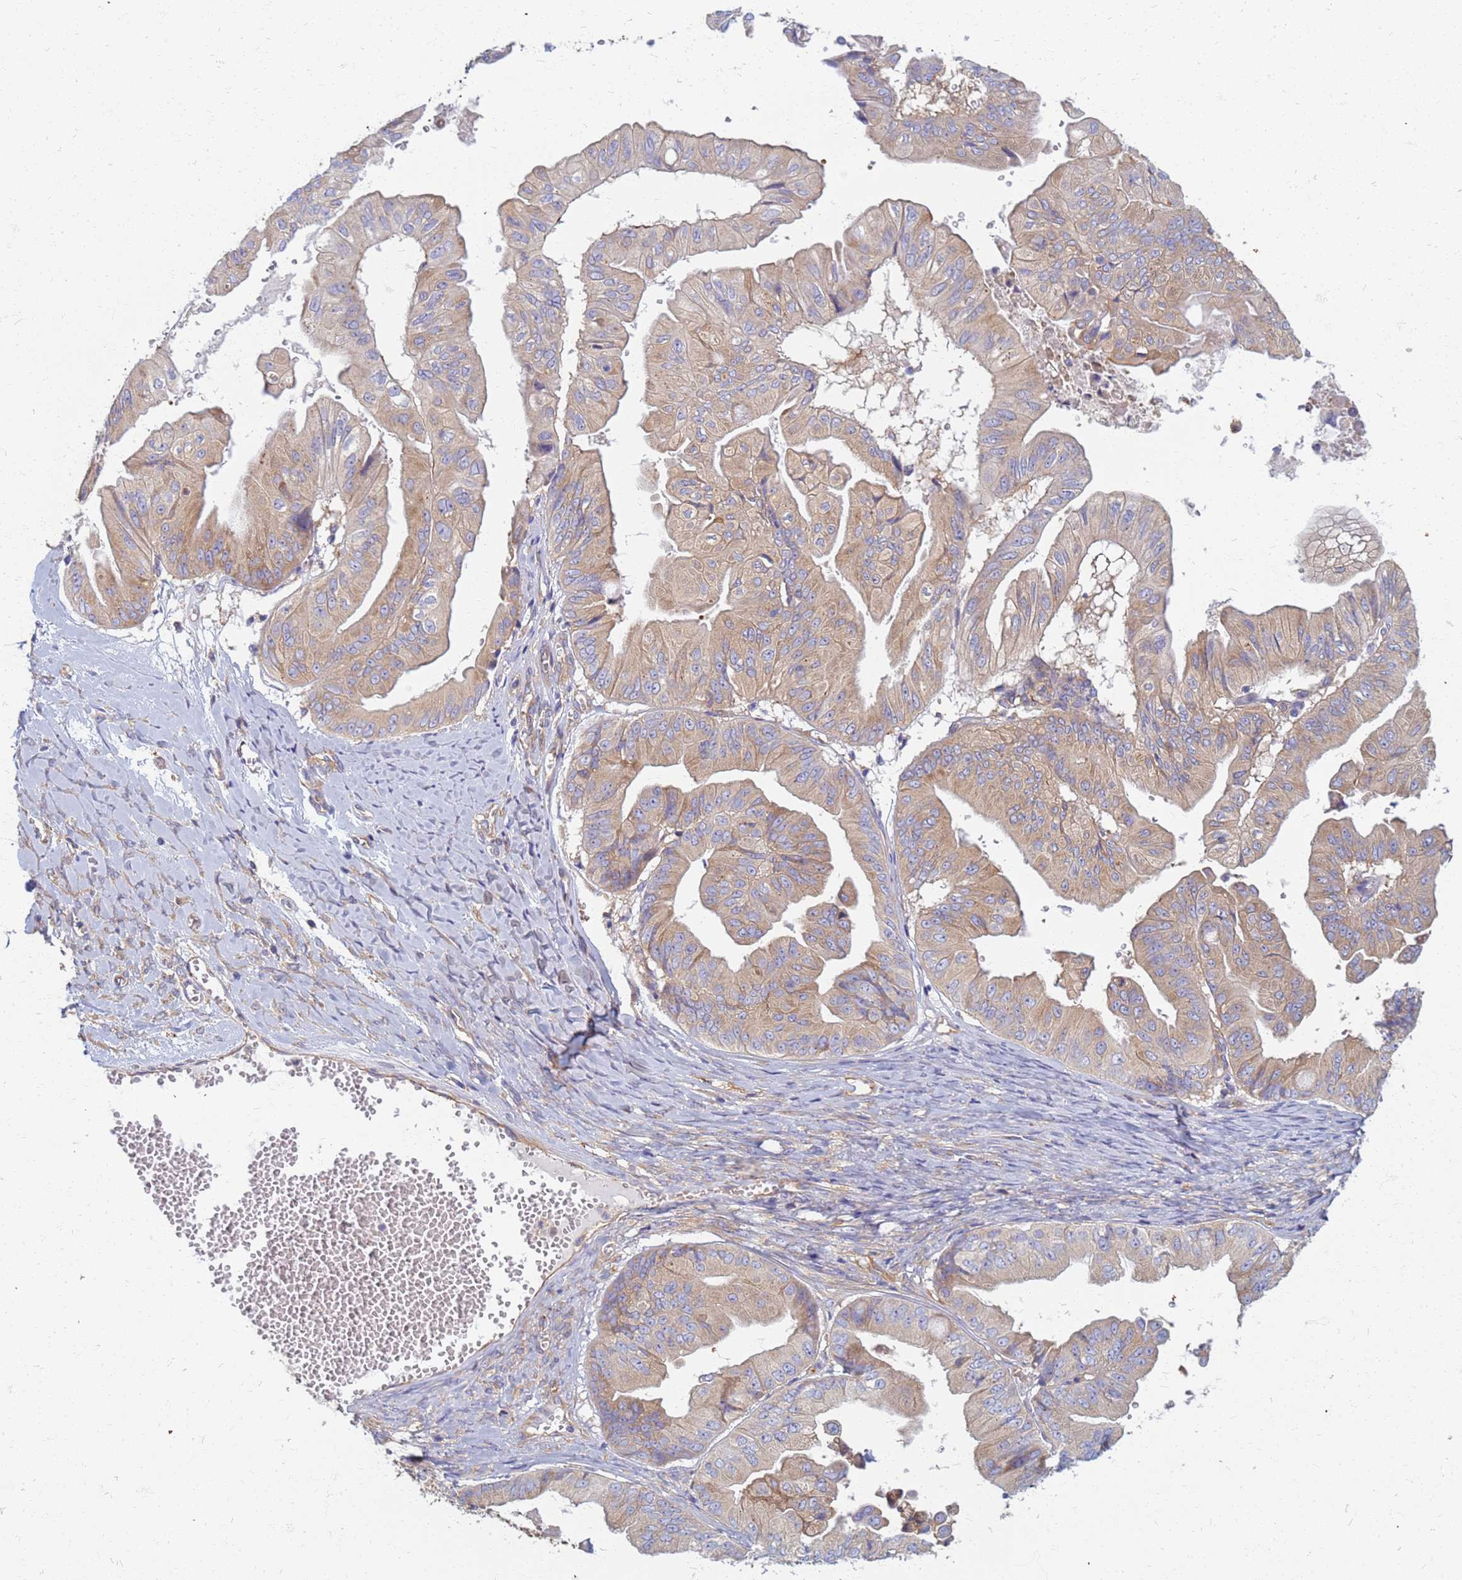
{"staining": {"intensity": "moderate", "quantity": "25%-75%", "location": "cytoplasmic/membranous"}, "tissue": "ovarian cancer", "cell_type": "Tumor cells", "image_type": "cancer", "snomed": [{"axis": "morphology", "description": "Cystadenocarcinoma, mucinous, NOS"}, {"axis": "topography", "description": "Ovary"}], "caption": "A medium amount of moderate cytoplasmic/membranous expression is present in about 25%-75% of tumor cells in ovarian cancer (mucinous cystadenocarcinoma) tissue.", "gene": "EEA1", "patient": {"sex": "female", "age": 61}}